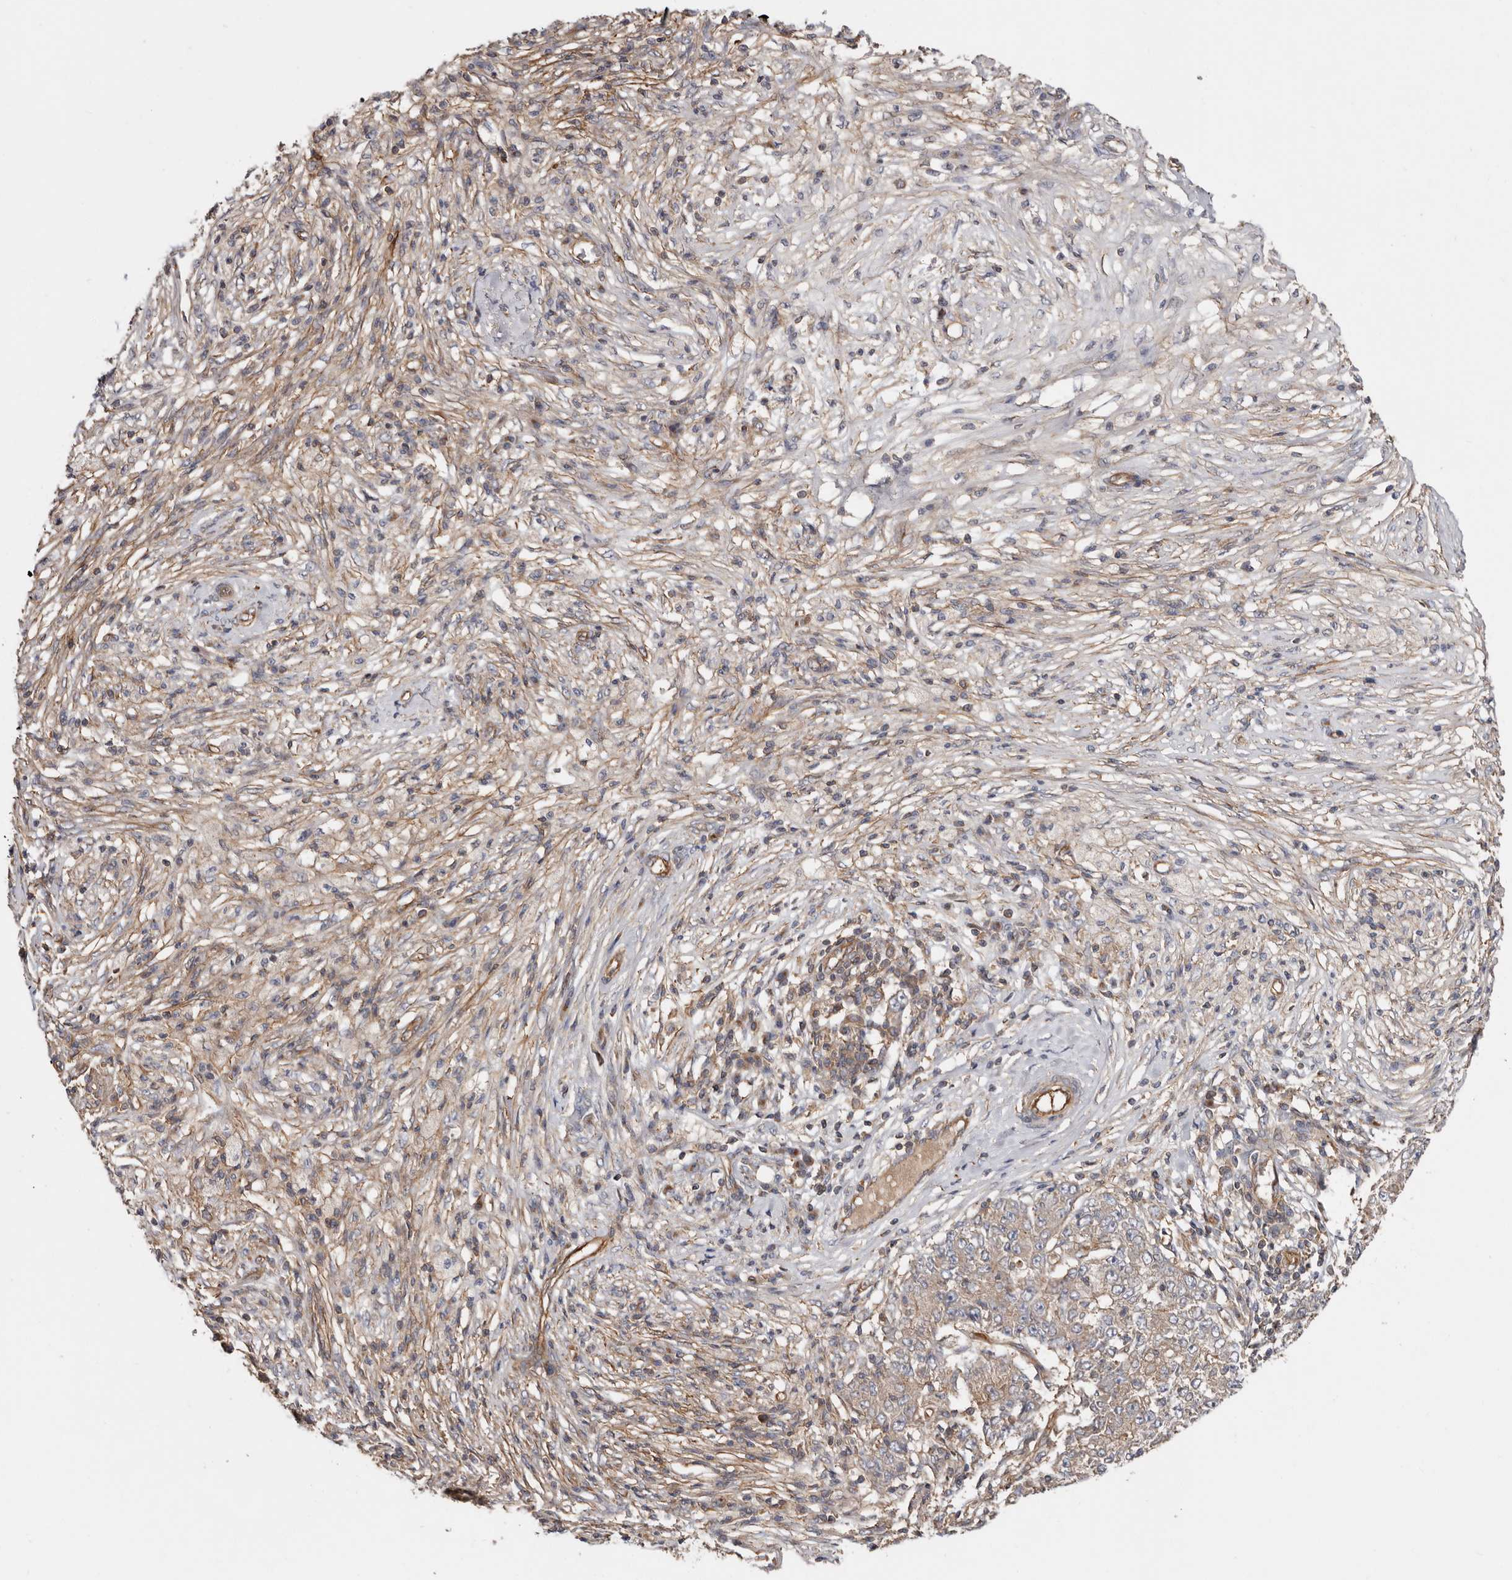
{"staining": {"intensity": "weak", "quantity": ">75%", "location": "cytoplasmic/membranous"}, "tissue": "ovarian cancer", "cell_type": "Tumor cells", "image_type": "cancer", "snomed": [{"axis": "morphology", "description": "Carcinoma, endometroid"}, {"axis": "topography", "description": "Ovary"}], "caption": "Immunohistochemical staining of ovarian endometroid carcinoma exhibits low levels of weak cytoplasmic/membranous protein staining in approximately >75% of tumor cells. The staining was performed using DAB (3,3'-diaminobenzidine) to visualize the protein expression in brown, while the nuclei were stained in blue with hematoxylin (Magnification: 20x).", "gene": "TMC7", "patient": {"sex": "female", "age": 42}}